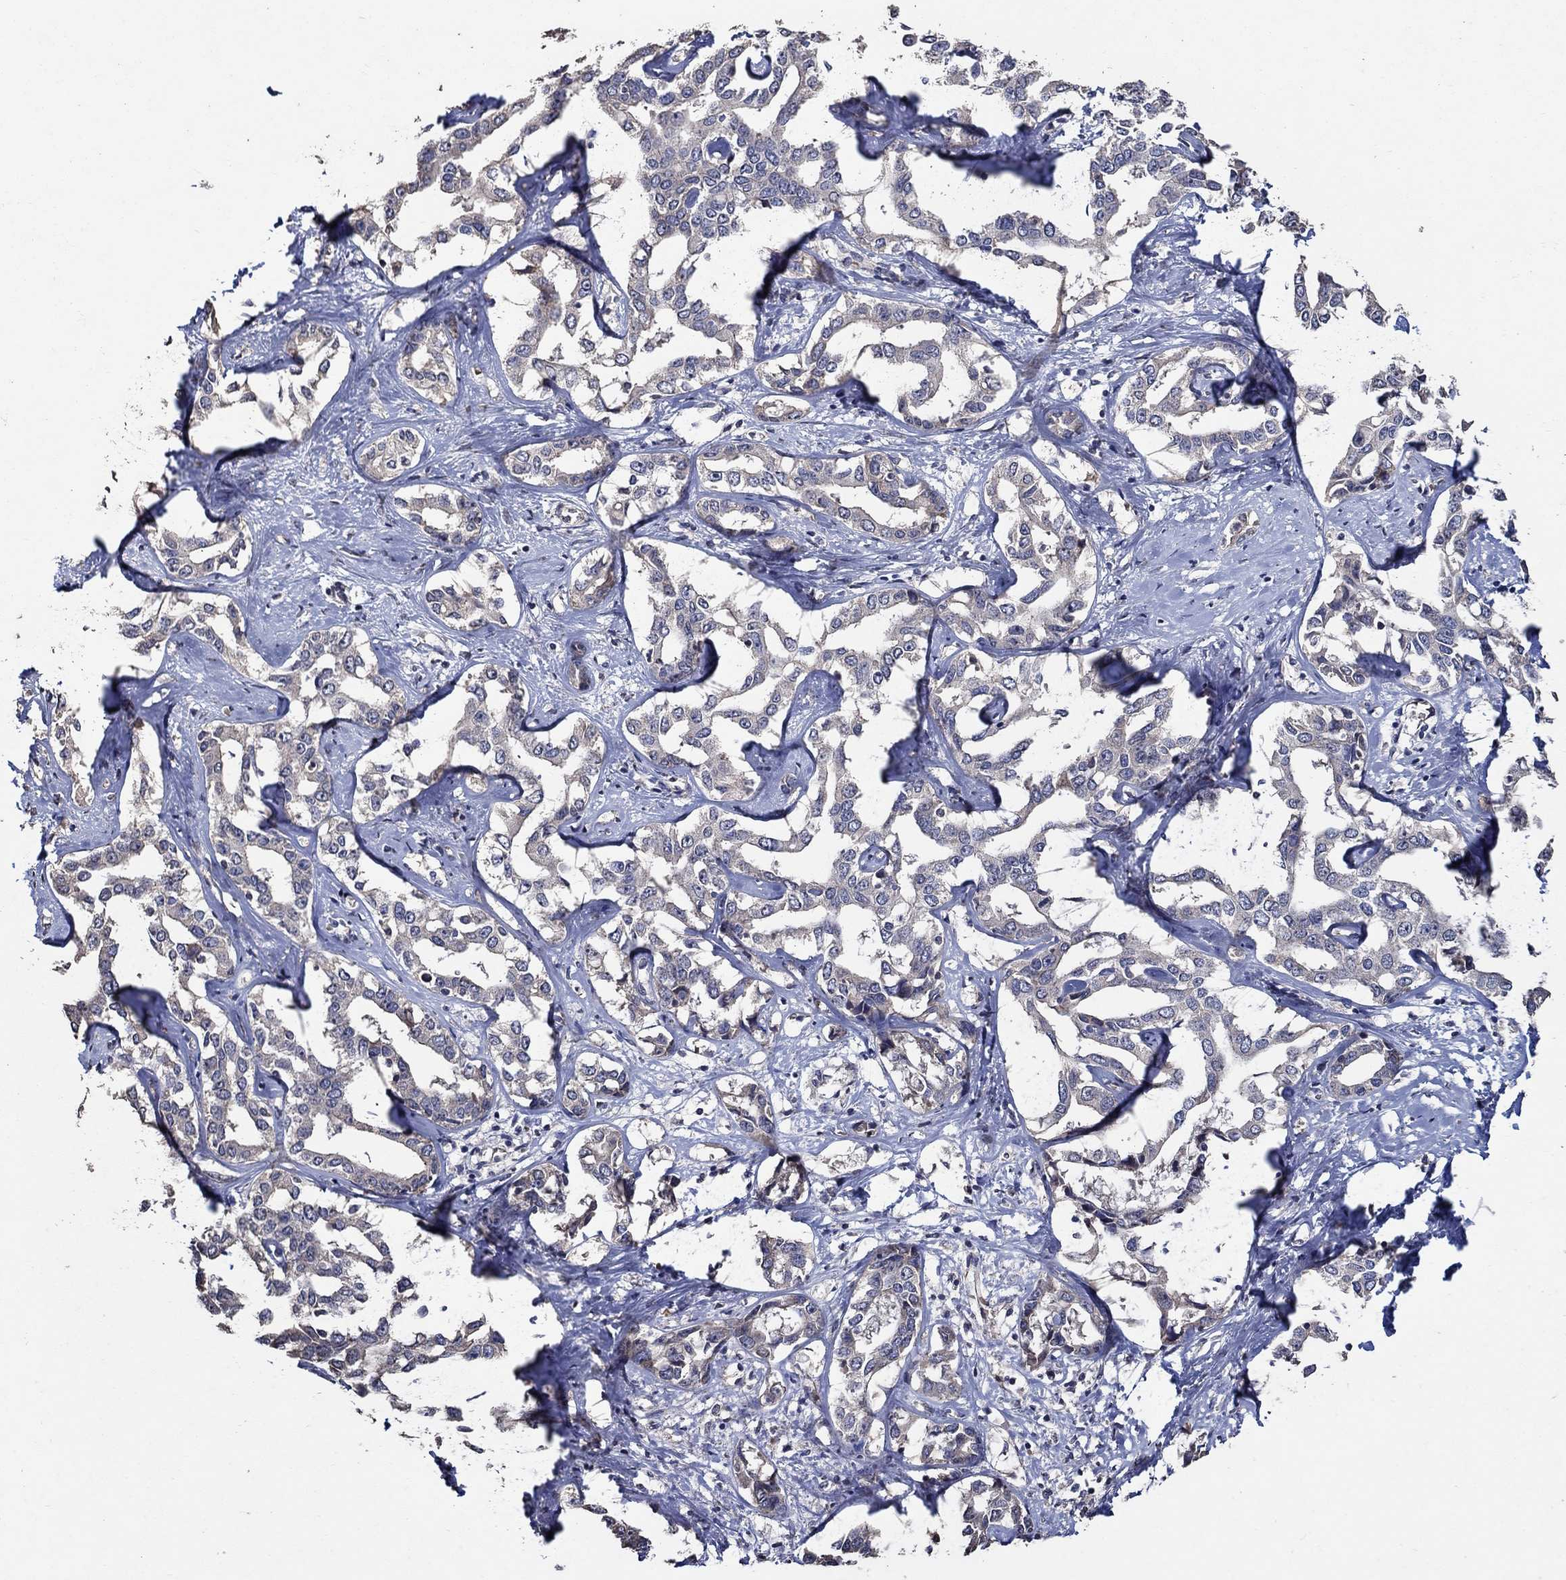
{"staining": {"intensity": "negative", "quantity": "none", "location": "none"}, "tissue": "liver cancer", "cell_type": "Tumor cells", "image_type": "cancer", "snomed": [{"axis": "morphology", "description": "Cholangiocarcinoma"}, {"axis": "topography", "description": "Liver"}], "caption": "Tumor cells are negative for protein expression in human liver cancer.", "gene": "HAP1", "patient": {"sex": "male", "age": 59}}